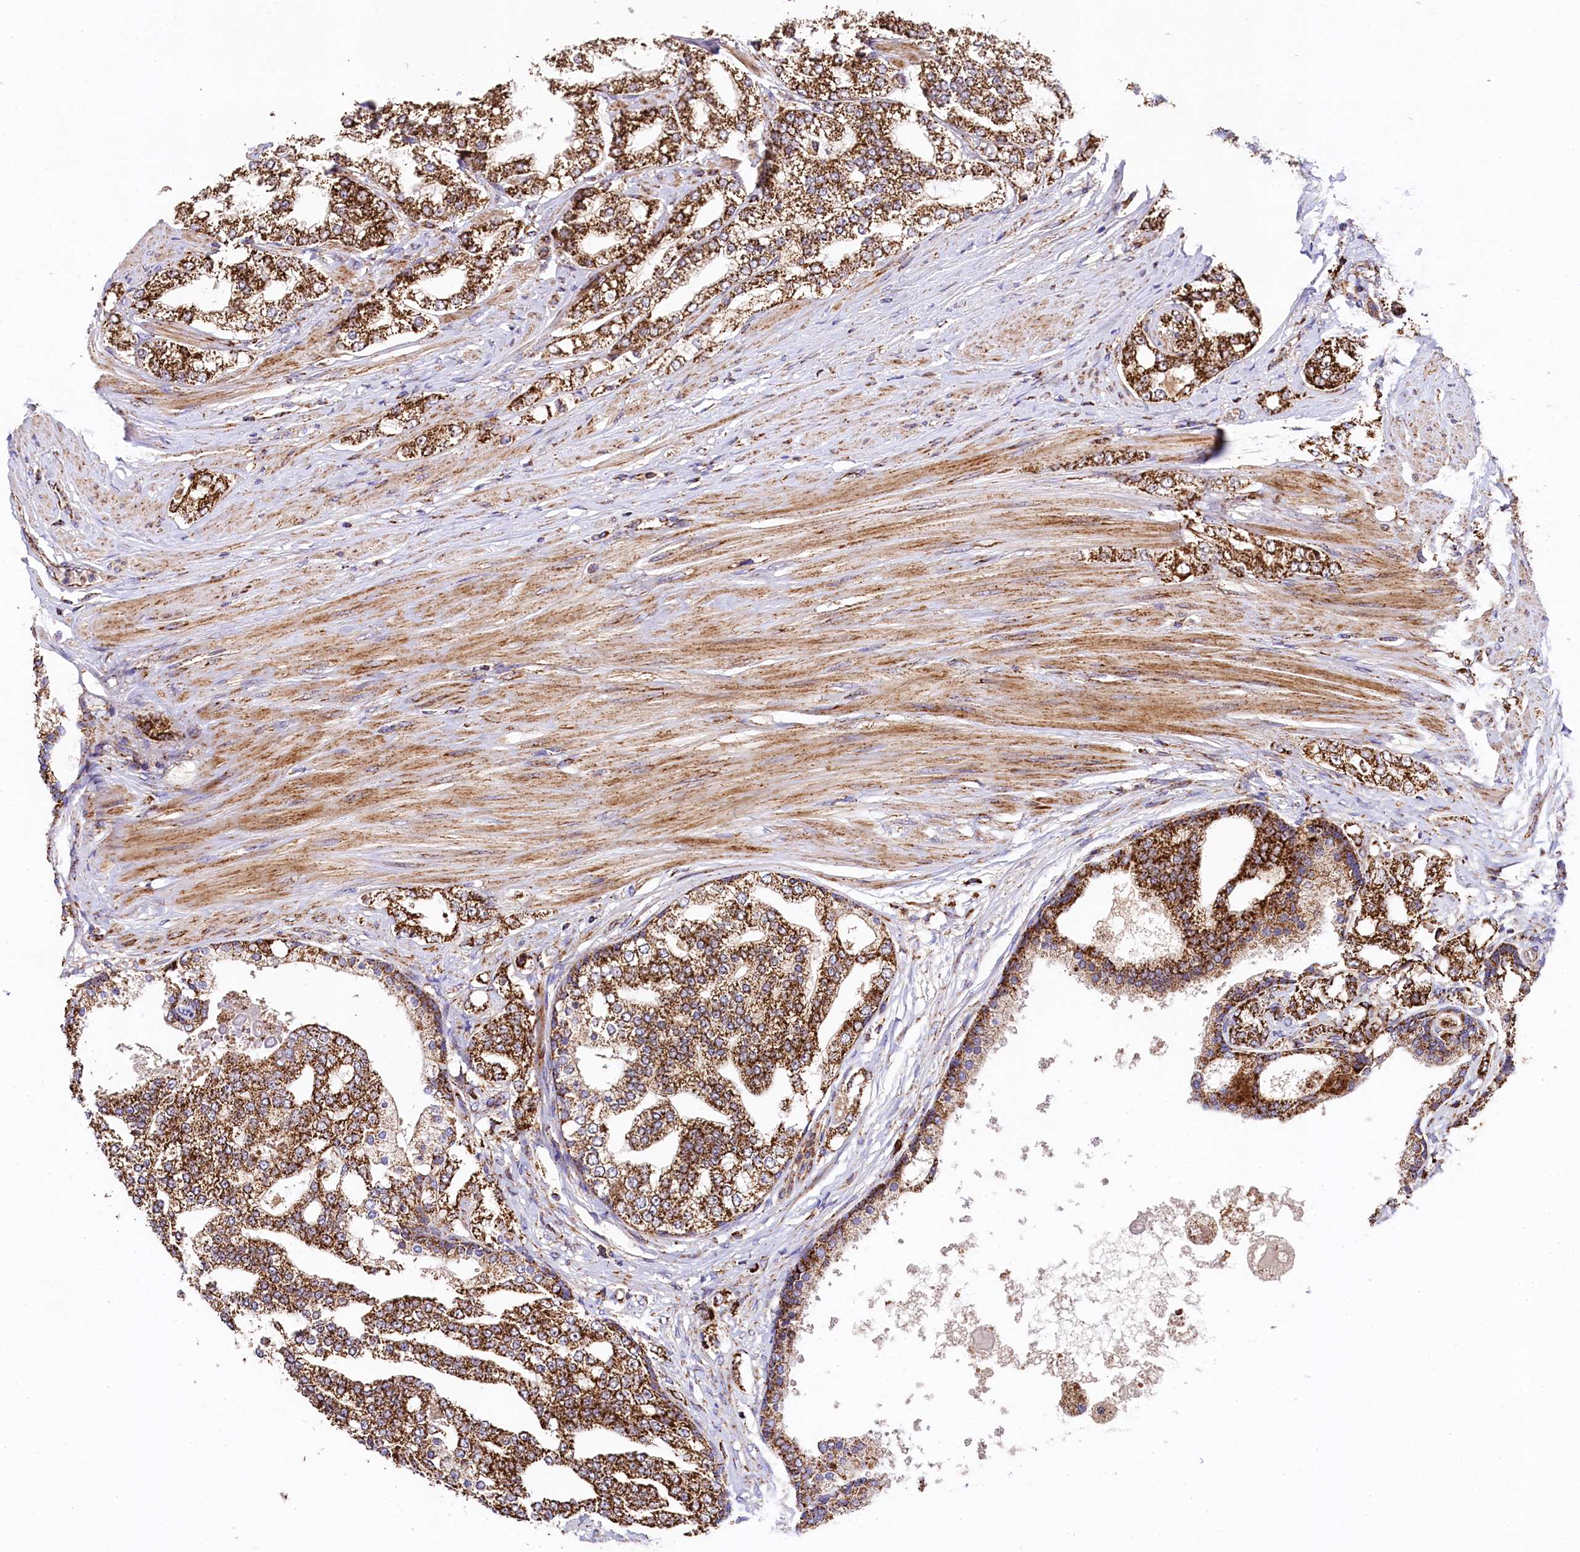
{"staining": {"intensity": "strong", "quantity": ">75%", "location": "cytoplasmic/membranous"}, "tissue": "prostate cancer", "cell_type": "Tumor cells", "image_type": "cancer", "snomed": [{"axis": "morphology", "description": "Adenocarcinoma, High grade"}, {"axis": "topography", "description": "Prostate"}], "caption": "Protein staining by IHC demonstrates strong cytoplasmic/membranous expression in approximately >75% of tumor cells in prostate cancer.", "gene": "CLYBL", "patient": {"sex": "male", "age": 64}}